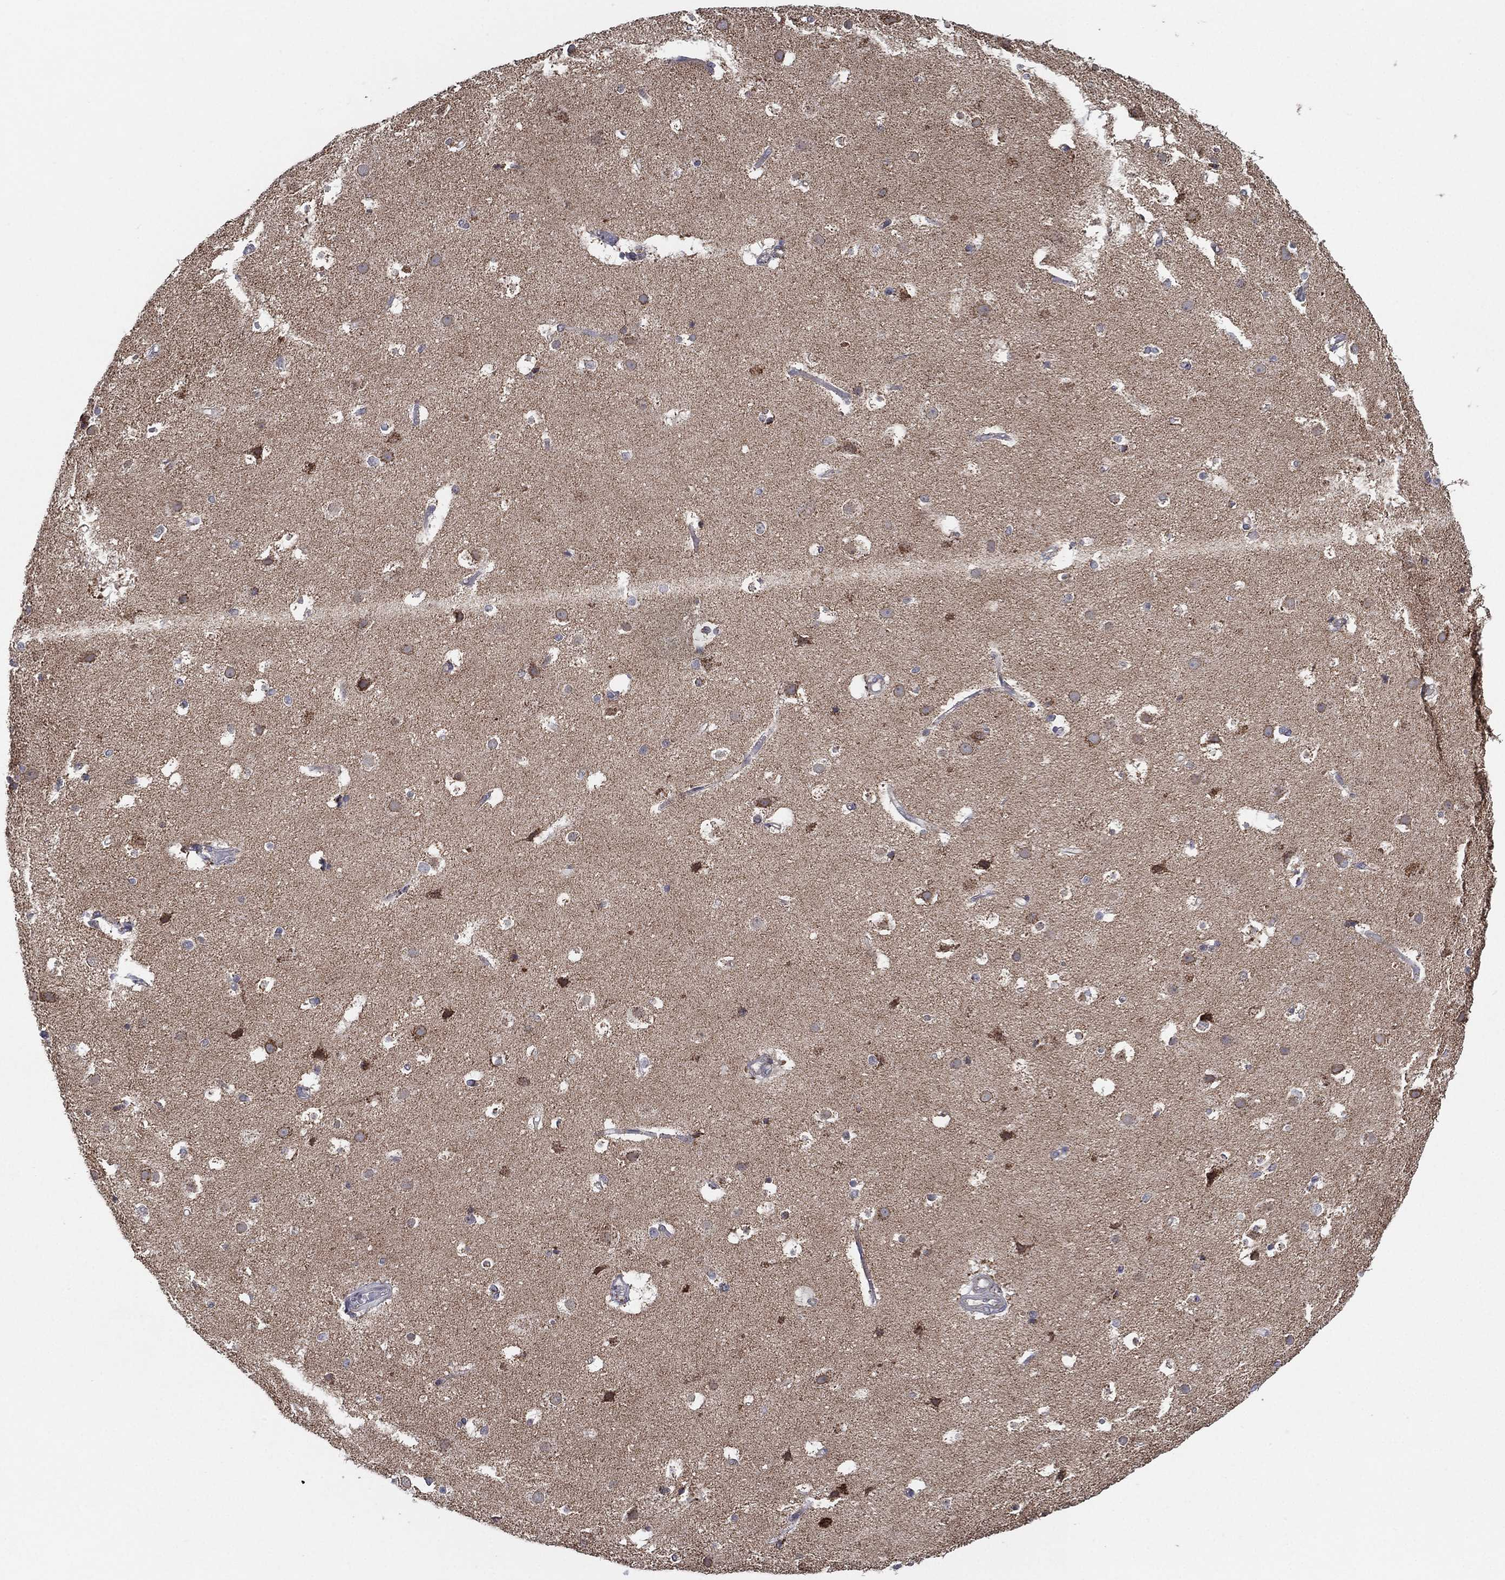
{"staining": {"intensity": "negative", "quantity": "none", "location": "none"}, "tissue": "cerebral cortex", "cell_type": "Endothelial cells", "image_type": "normal", "snomed": [{"axis": "morphology", "description": "Normal tissue, NOS"}, {"axis": "topography", "description": "Cerebral cortex"}], "caption": "Human cerebral cortex stained for a protein using immunohistochemistry (IHC) exhibits no staining in endothelial cells.", "gene": "PSMG4", "patient": {"sex": "female", "age": 52}}